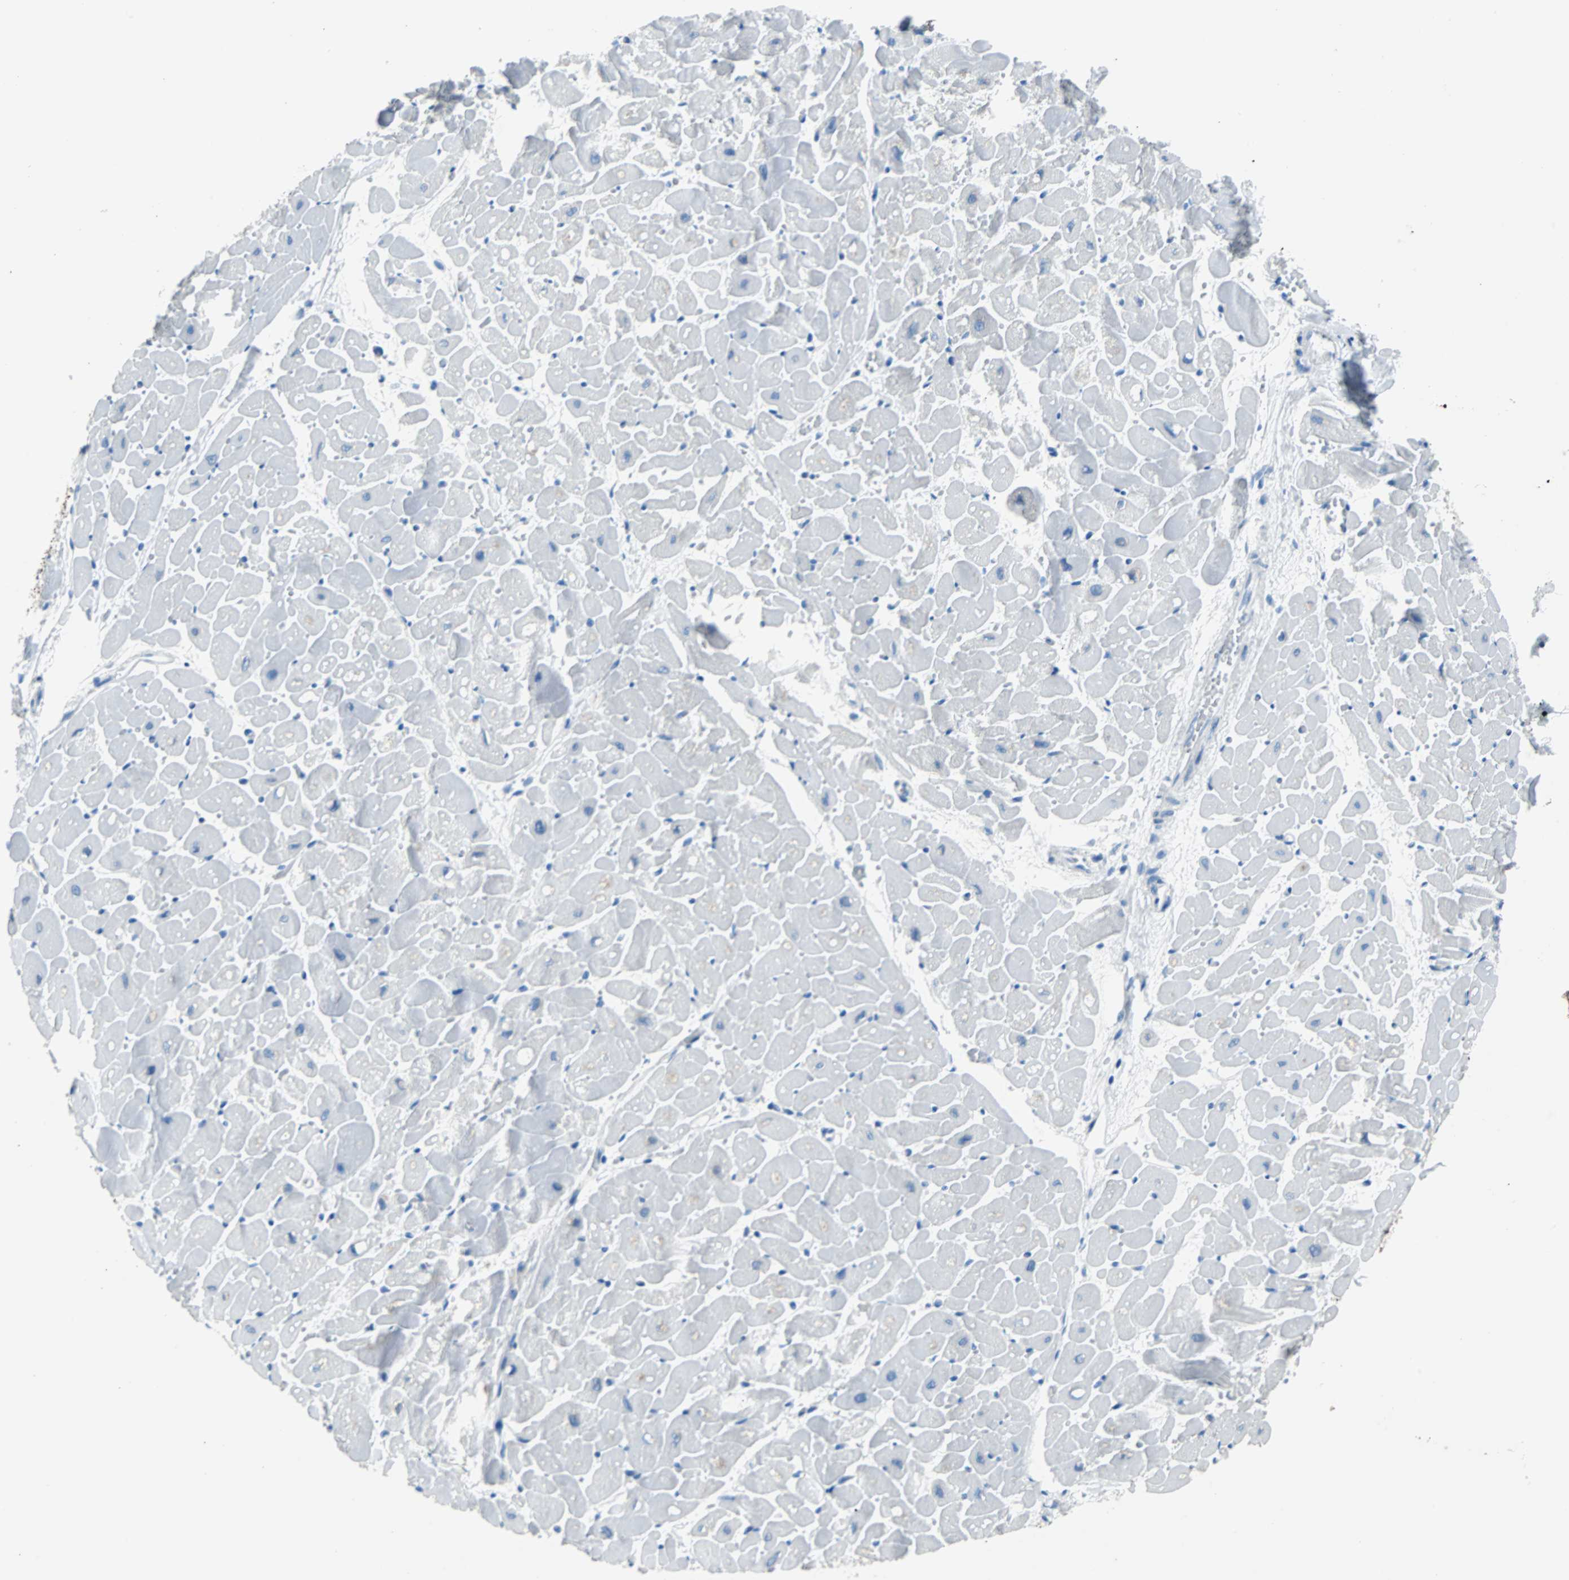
{"staining": {"intensity": "negative", "quantity": "none", "location": "none"}, "tissue": "heart muscle", "cell_type": "Cardiomyocytes", "image_type": "normal", "snomed": [{"axis": "morphology", "description": "Normal tissue, NOS"}, {"axis": "topography", "description": "Heart"}], "caption": "Unremarkable heart muscle was stained to show a protein in brown. There is no significant expression in cardiomyocytes. (IHC, brightfield microscopy, high magnification).", "gene": "KRT7", "patient": {"sex": "female", "age": 19}}